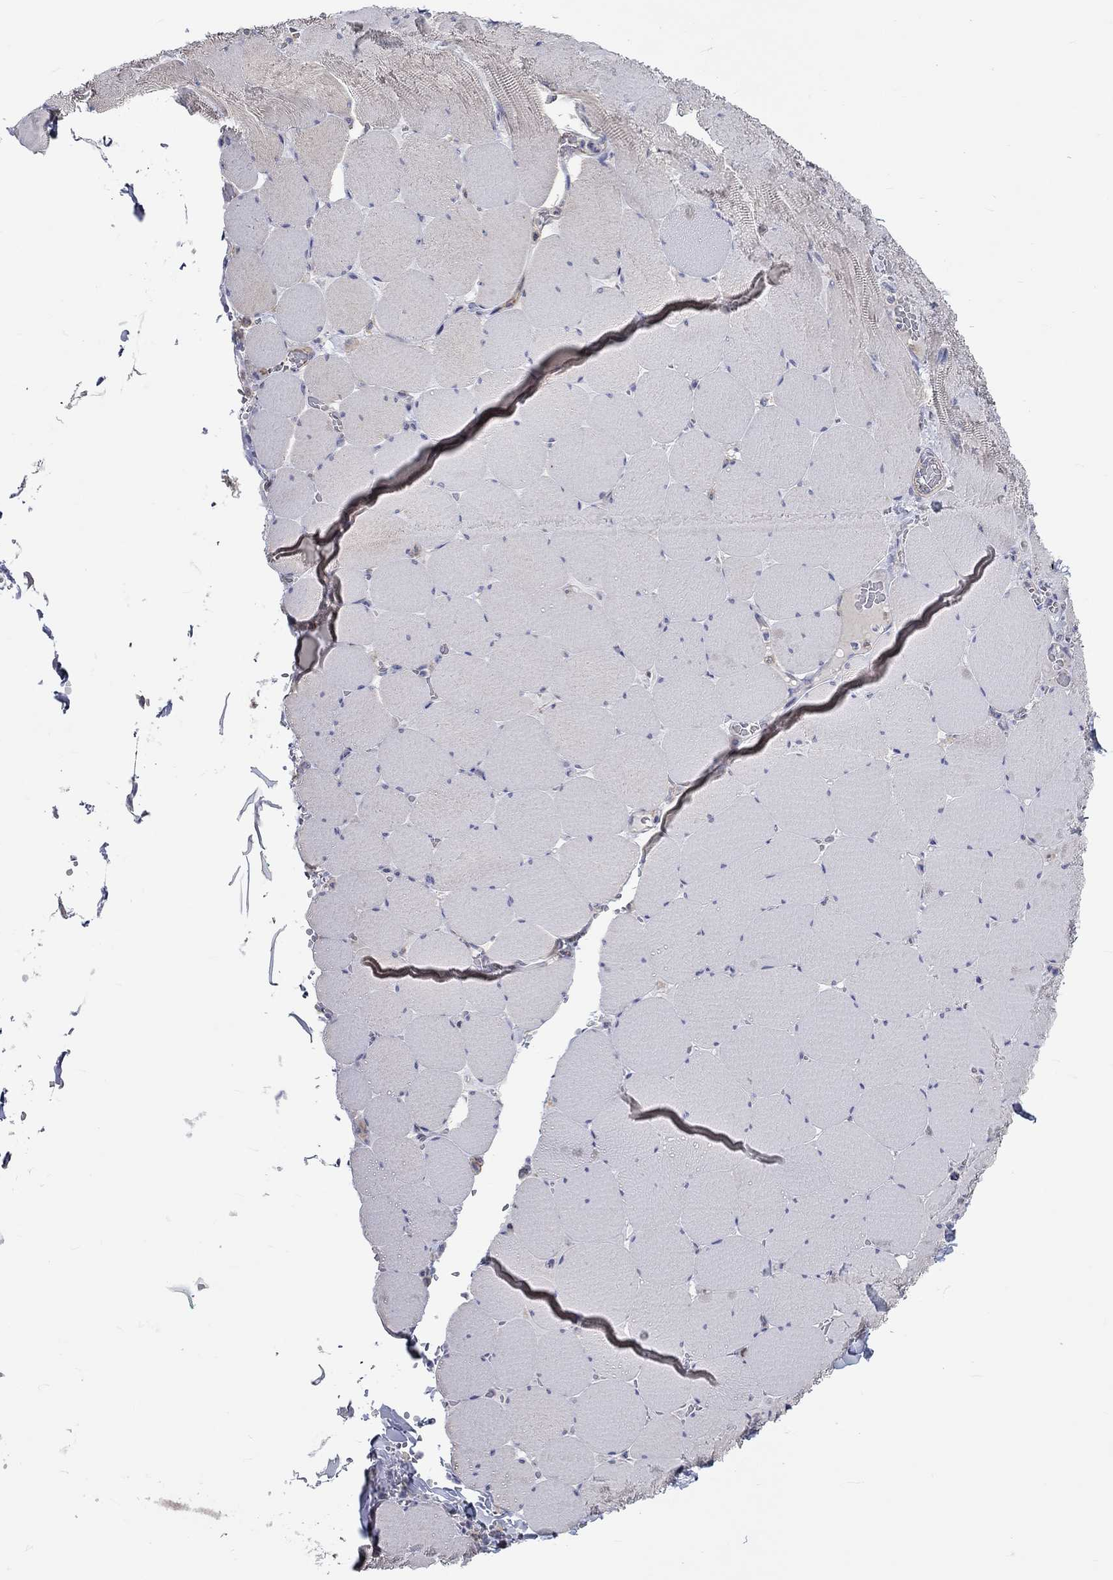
{"staining": {"intensity": "negative", "quantity": "none", "location": "none"}, "tissue": "skeletal muscle", "cell_type": "Myocytes", "image_type": "normal", "snomed": [{"axis": "morphology", "description": "Normal tissue, NOS"}, {"axis": "morphology", "description": "Malignant melanoma, Metastatic site"}, {"axis": "topography", "description": "Skeletal muscle"}], "caption": "The photomicrograph demonstrates no staining of myocytes in benign skeletal muscle. (Stains: DAB immunohistochemistry (IHC) with hematoxylin counter stain, Microscopy: brightfield microscopy at high magnification).", "gene": "PCDHGA10", "patient": {"sex": "male", "age": 50}}